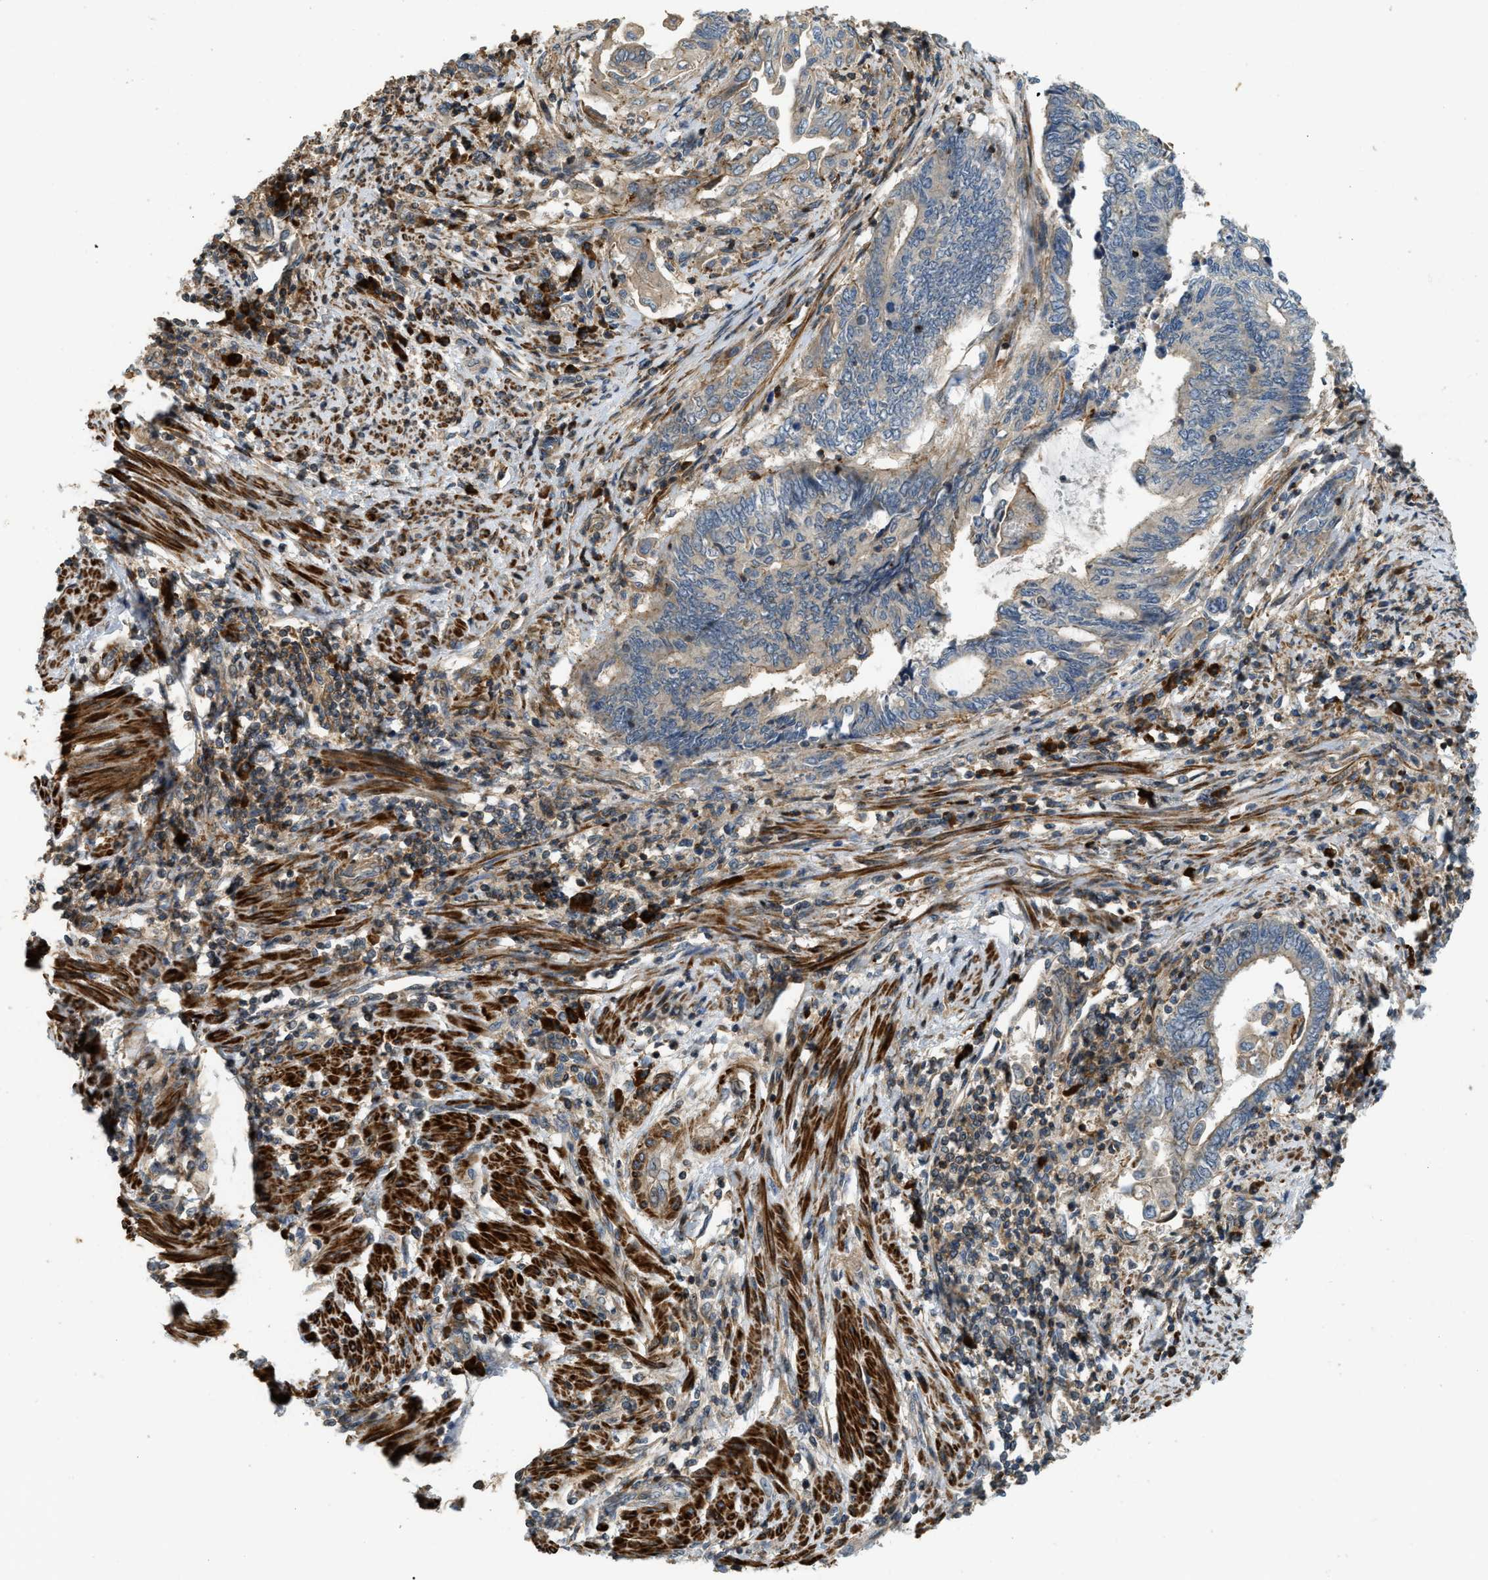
{"staining": {"intensity": "negative", "quantity": "none", "location": "none"}, "tissue": "endometrial cancer", "cell_type": "Tumor cells", "image_type": "cancer", "snomed": [{"axis": "morphology", "description": "Adenocarcinoma, NOS"}, {"axis": "topography", "description": "Uterus"}, {"axis": "topography", "description": "Endometrium"}], "caption": "Histopathology image shows no protein expression in tumor cells of endometrial cancer tissue. (Stains: DAB (3,3'-diaminobenzidine) IHC with hematoxylin counter stain, Microscopy: brightfield microscopy at high magnification).", "gene": "BTN3A2", "patient": {"sex": "female", "age": 70}}